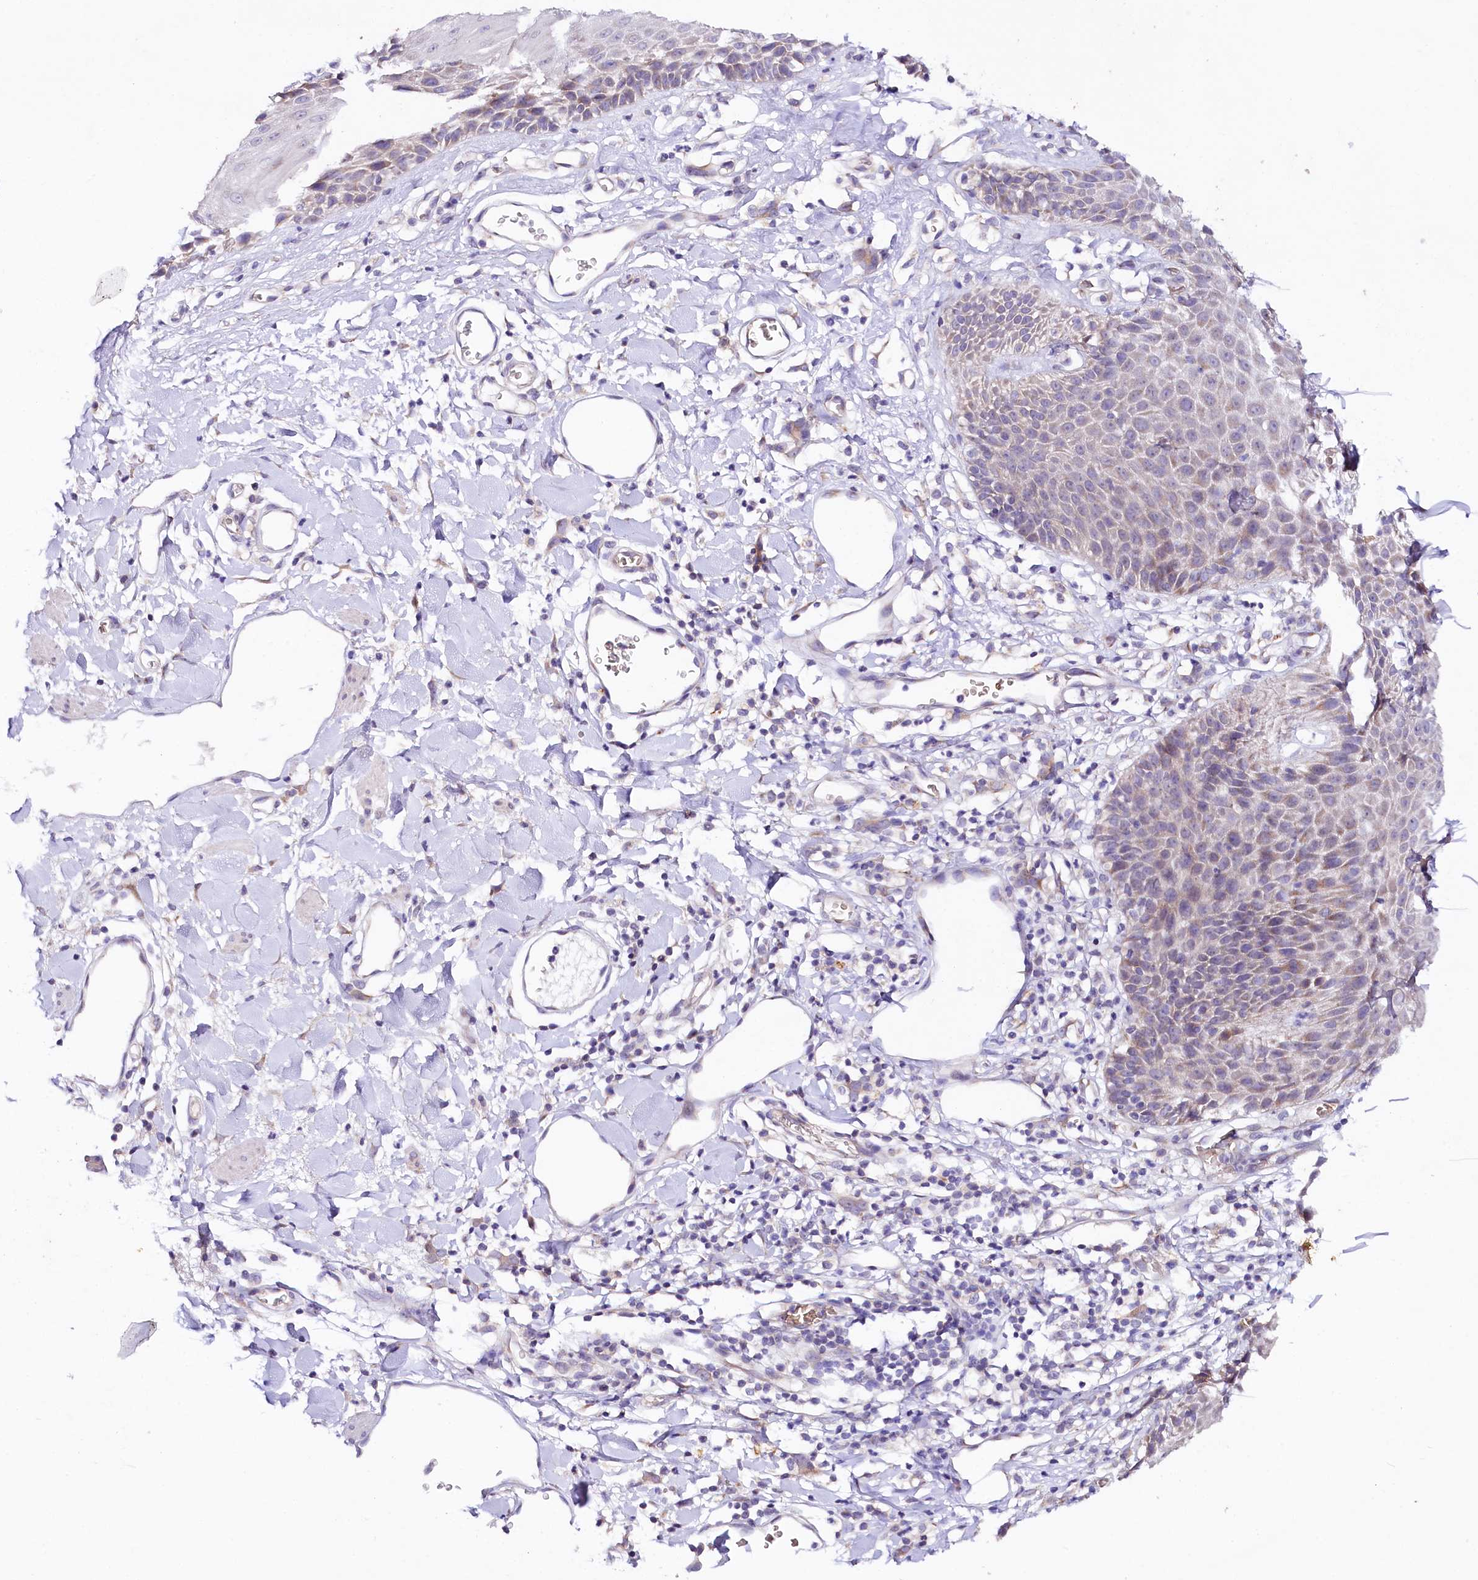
{"staining": {"intensity": "weak", "quantity": "25%-75%", "location": "cytoplasmic/membranous"}, "tissue": "skin", "cell_type": "Epidermal cells", "image_type": "normal", "snomed": [{"axis": "morphology", "description": "Normal tissue, NOS"}, {"axis": "topography", "description": "Vulva"}], "caption": "Immunohistochemical staining of normal human skin reveals 25%-75% levels of weak cytoplasmic/membranous protein staining in about 25%-75% of epidermal cells. The staining is performed using DAB brown chromogen to label protein expression. The nuclei are counter-stained blue using hematoxylin.", "gene": "CEP295", "patient": {"sex": "female", "age": 68}}